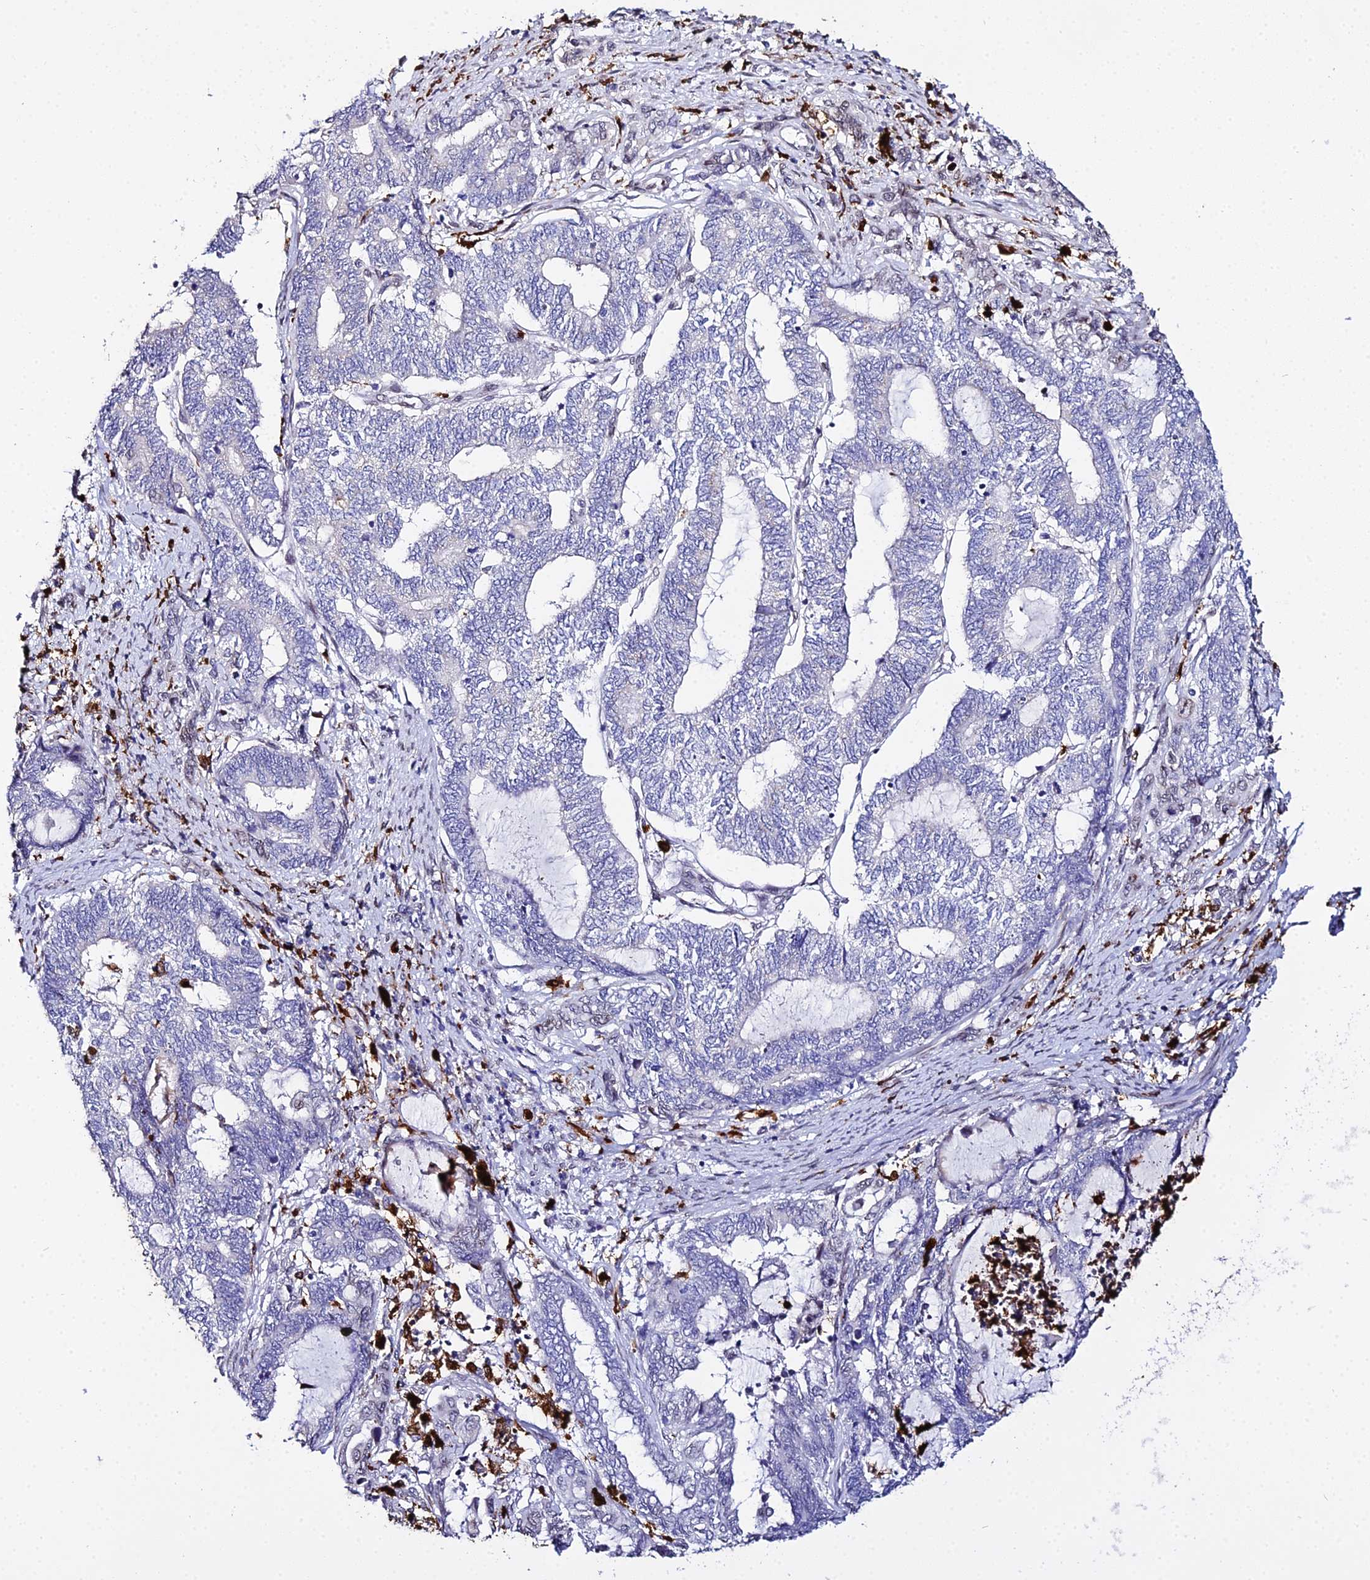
{"staining": {"intensity": "negative", "quantity": "none", "location": "none"}, "tissue": "endometrial cancer", "cell_type": "Tumor cells", "image_type": "cancer", "snomed": [{"axis": "morphology", "description": "Adenocarcinoma, NOS"}, {"axis": "topography", "description": "Uterus"}, {"axis": "topography", "description": "Endometrium"}], "caption": "Adenocarcinoma (endometrial) was stained to show a protein in brown. There is no significant expression in tumor cells. (DAB (3,3'-diaminobenzidine) immunohistochemistry (IHC), high magnification).", "gene": "MCM10", "patient": {"sex": "female", "age": 70}}